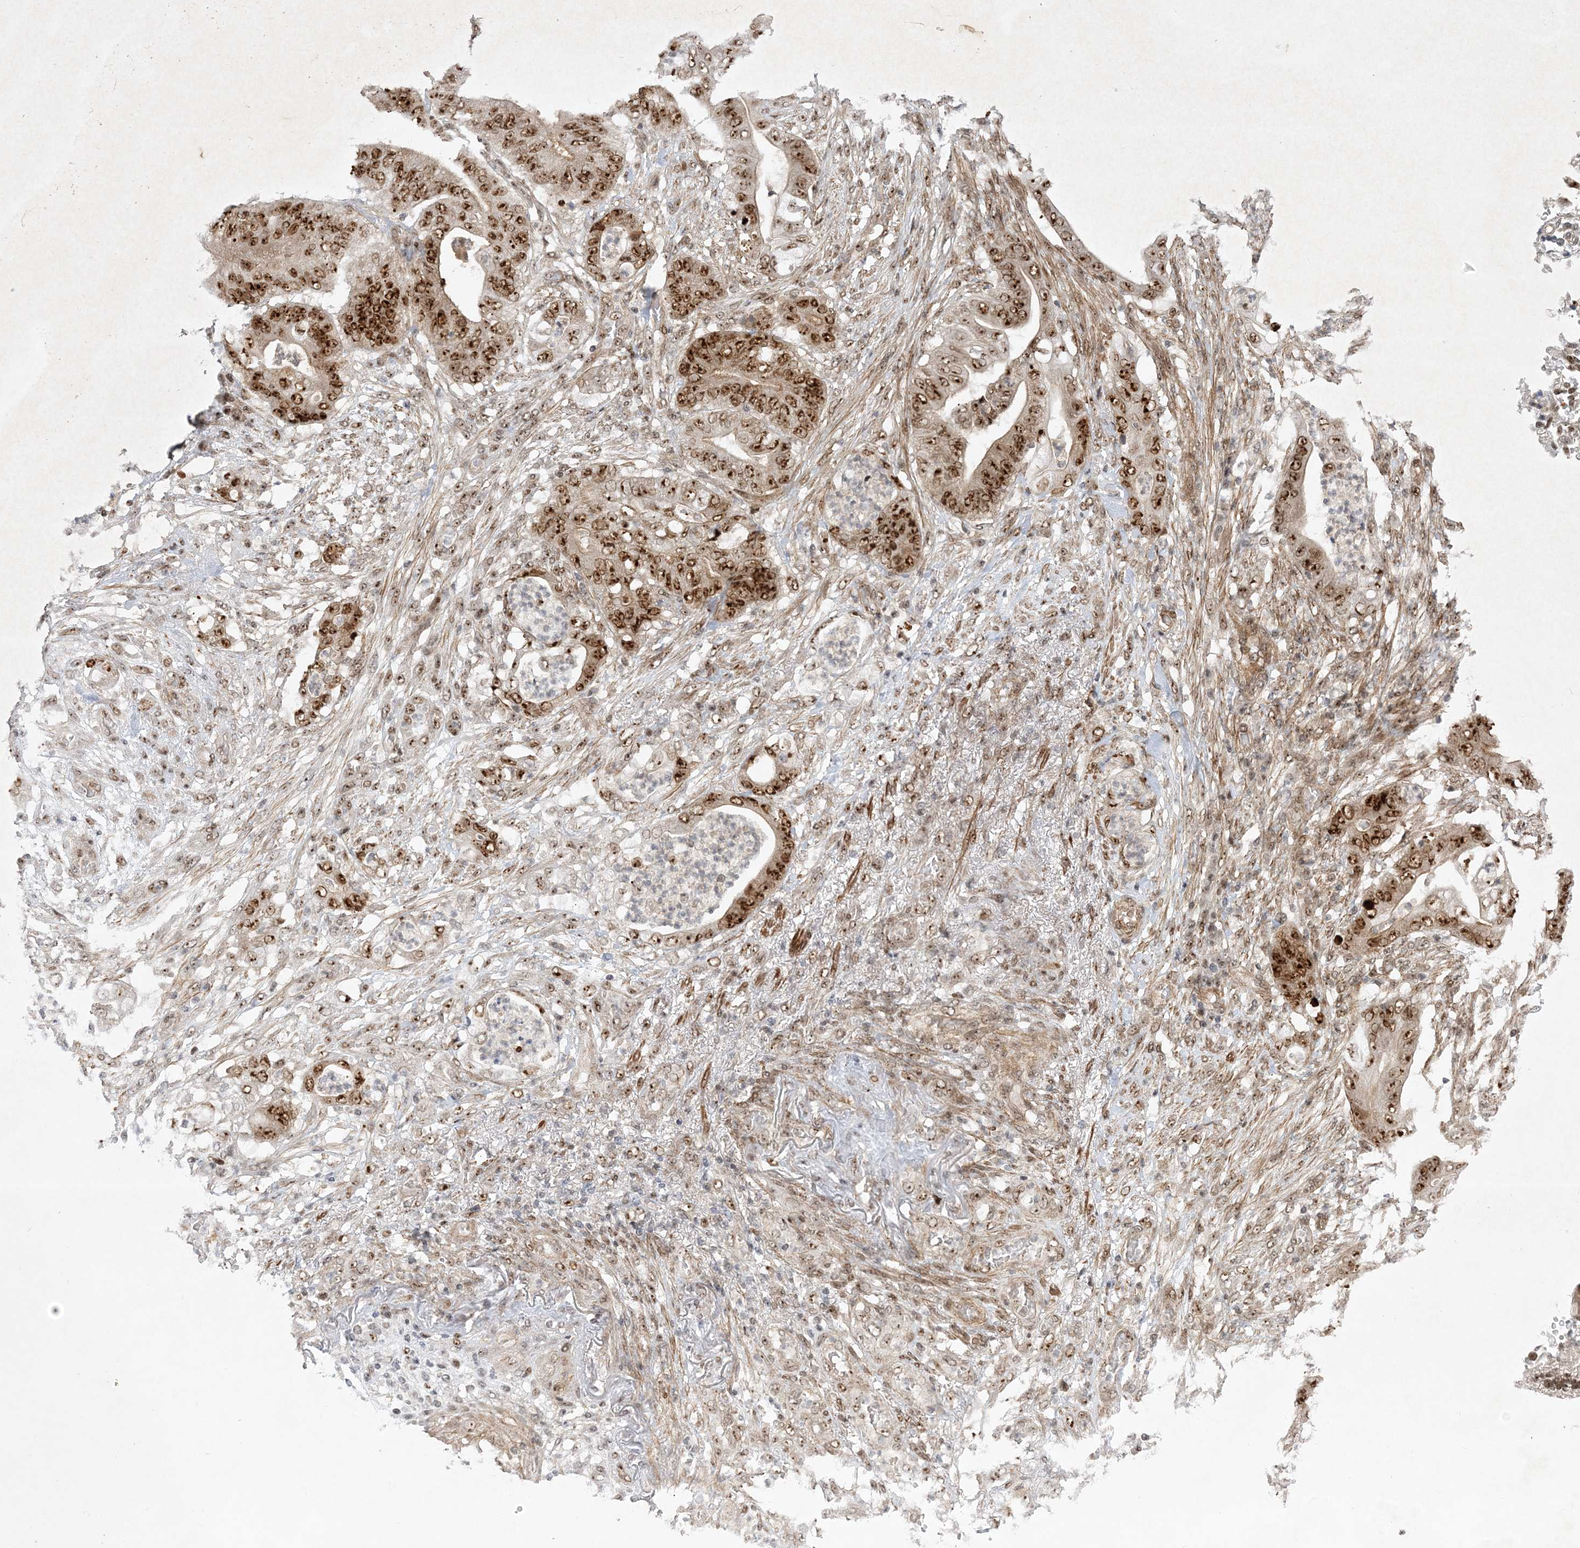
{"staining": {"intensity": "strong", "quantity": ">75%", "location": "cytoplasmic/membranous,nuclear"}, "tissue": "stomach cancer", "cell_type": "Tumor cells", "image_type": "cancer", "snomed": [{"axis": "morphology", "description": "Adenocarcinoma, NOS"}, {"axis": "topography", "description": "Stomach"}], "caption": "Strong cytoplasmic/membranous and nuclear protein expression is identified in about >75% of tumor cells in stomach adenocarcinoma. (brown staining indicates protein expression, while blue staining denotes nuclei).", "gene": "NPM3", "patient": {"sex": "female", "age": 73}}